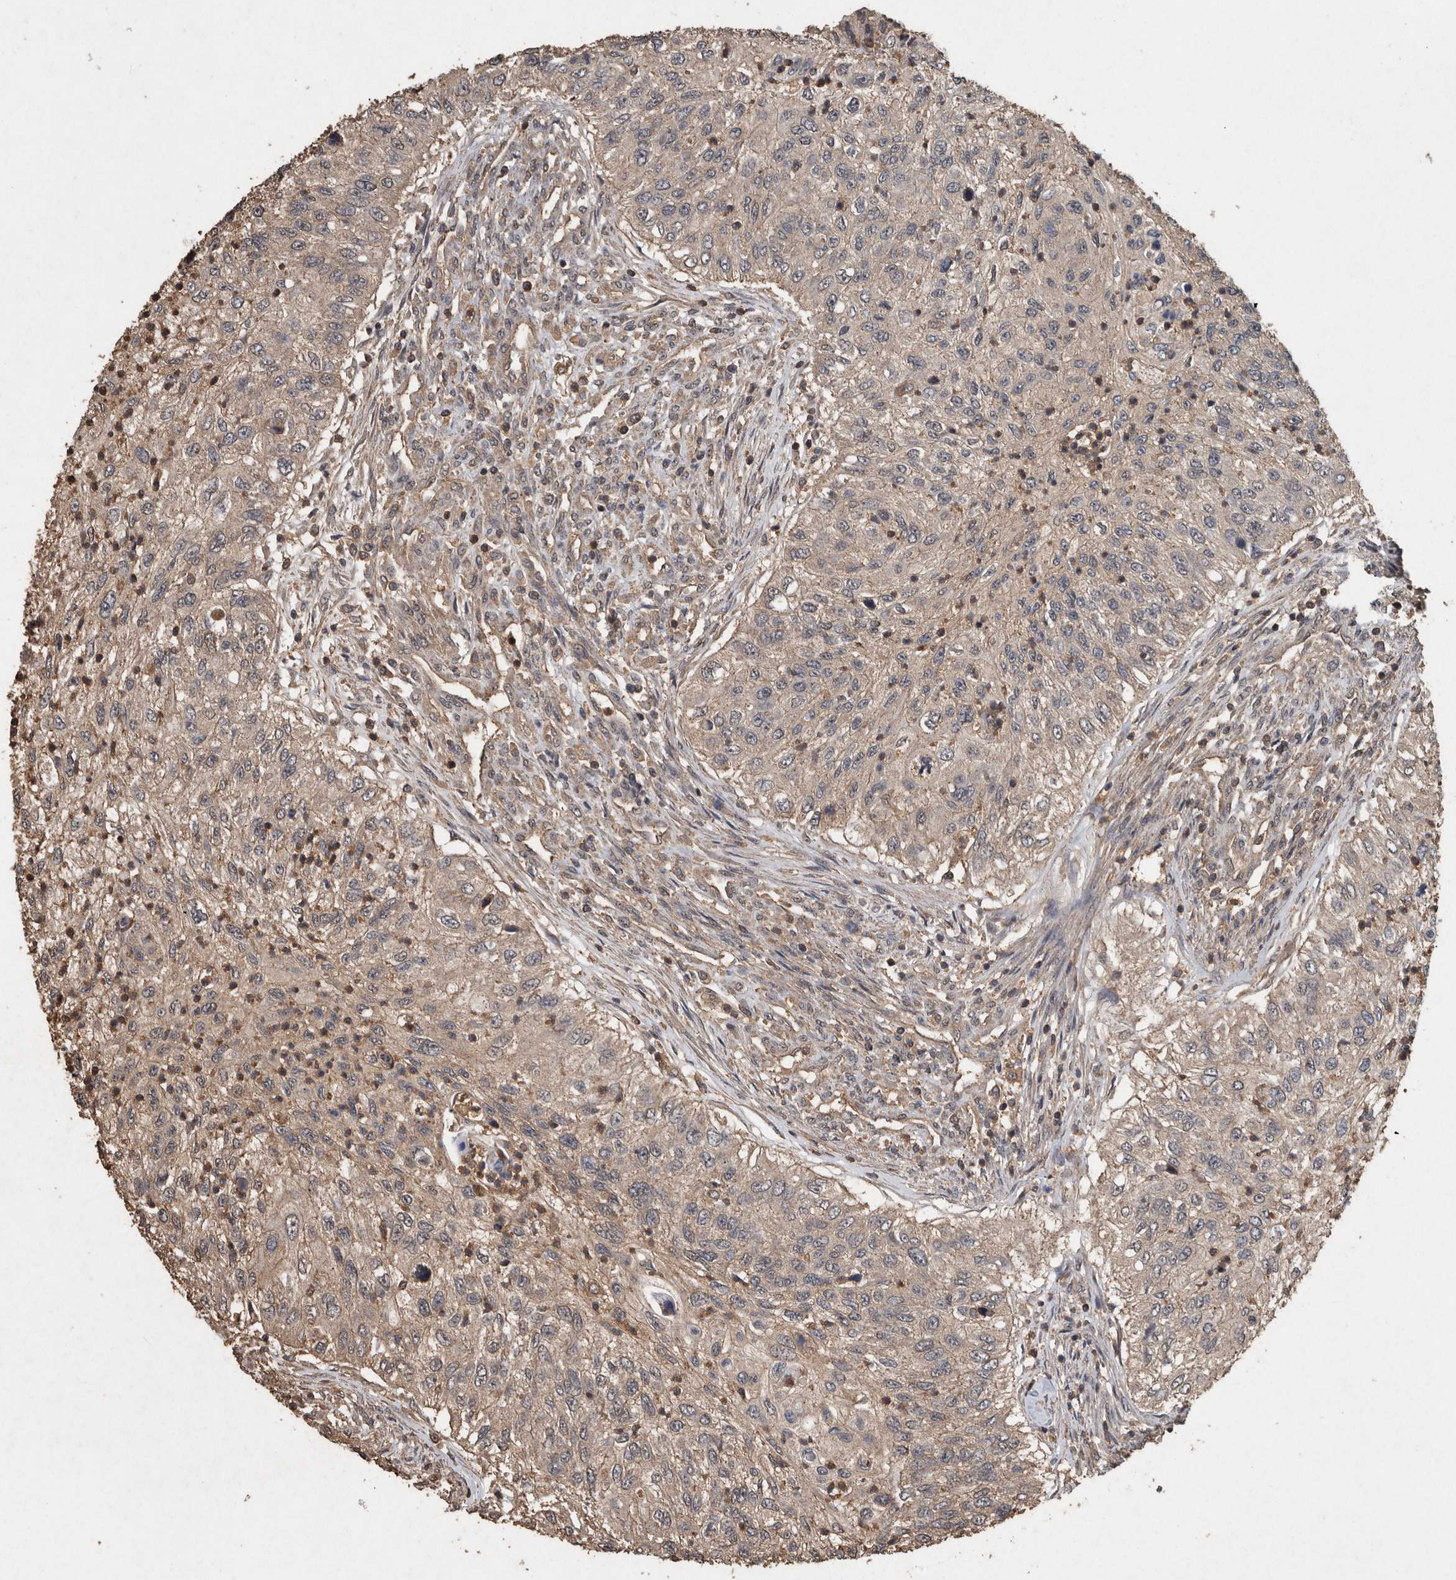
{"staining": {"intensity": "weak", "quantity": ">75%", "location": "cytoplasmic/membranous"}, "tissue": "urothelial cancer", "cell_type": "Tumor cells", "image_type": "cancer", "snomed": [{"axis": "morphology", "description": "Urothelial carcinoma, High grade"}, {"axis": "topography", "description": "Urinary bladder"}], "caption": "DAB immunohistochemical staining of human urothelial carcinoma (high-grade) reveals weak cytoplasmic/membranous protein staining in approximately >75% of tumor cells. (IHC, brightfield microscopy, high magnification).", "gene": "FGFRL1", "patient": {"sex": "female", "age": 60}}